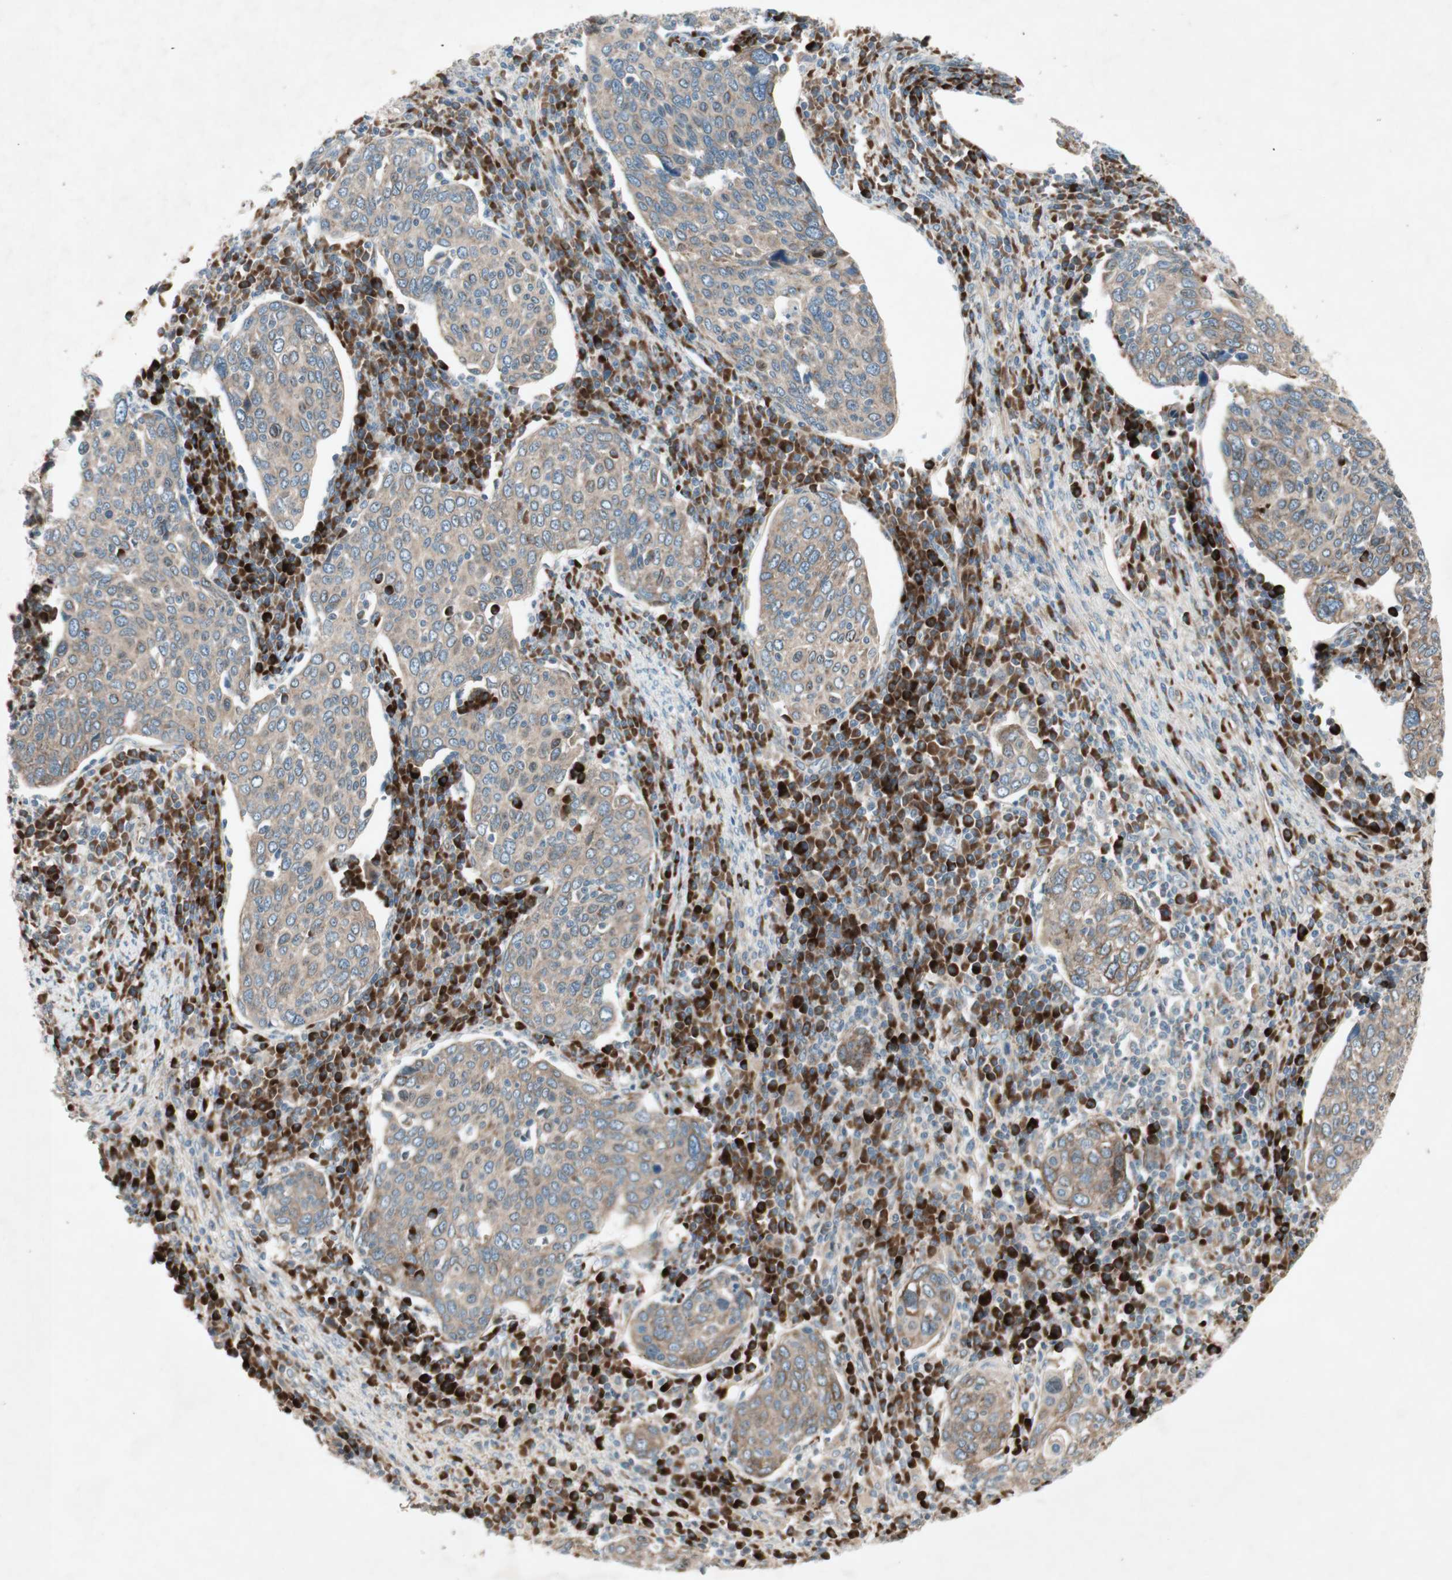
{"staining": {"intensity": "weak", "quantity": ">75%", "location": "cytoplasmic/membranous"}, "tissue": "cervical cancer", "cell_type": "Tumor cells", "image_type": "cancer", "snomed": [{"axis": "morphology", "description": "Squamous cell carcinoma, NOS"}, {"axis": "topography", "description": "Cervix"}], "caption": "Weak cytoplasmic/membranous protein expression is appreciated in approximately >75% of tumor cells in cervical cancer (squamous cell carcinoma).", "gene": "APOO", "patient": {"sex": "female", "age": 40}}